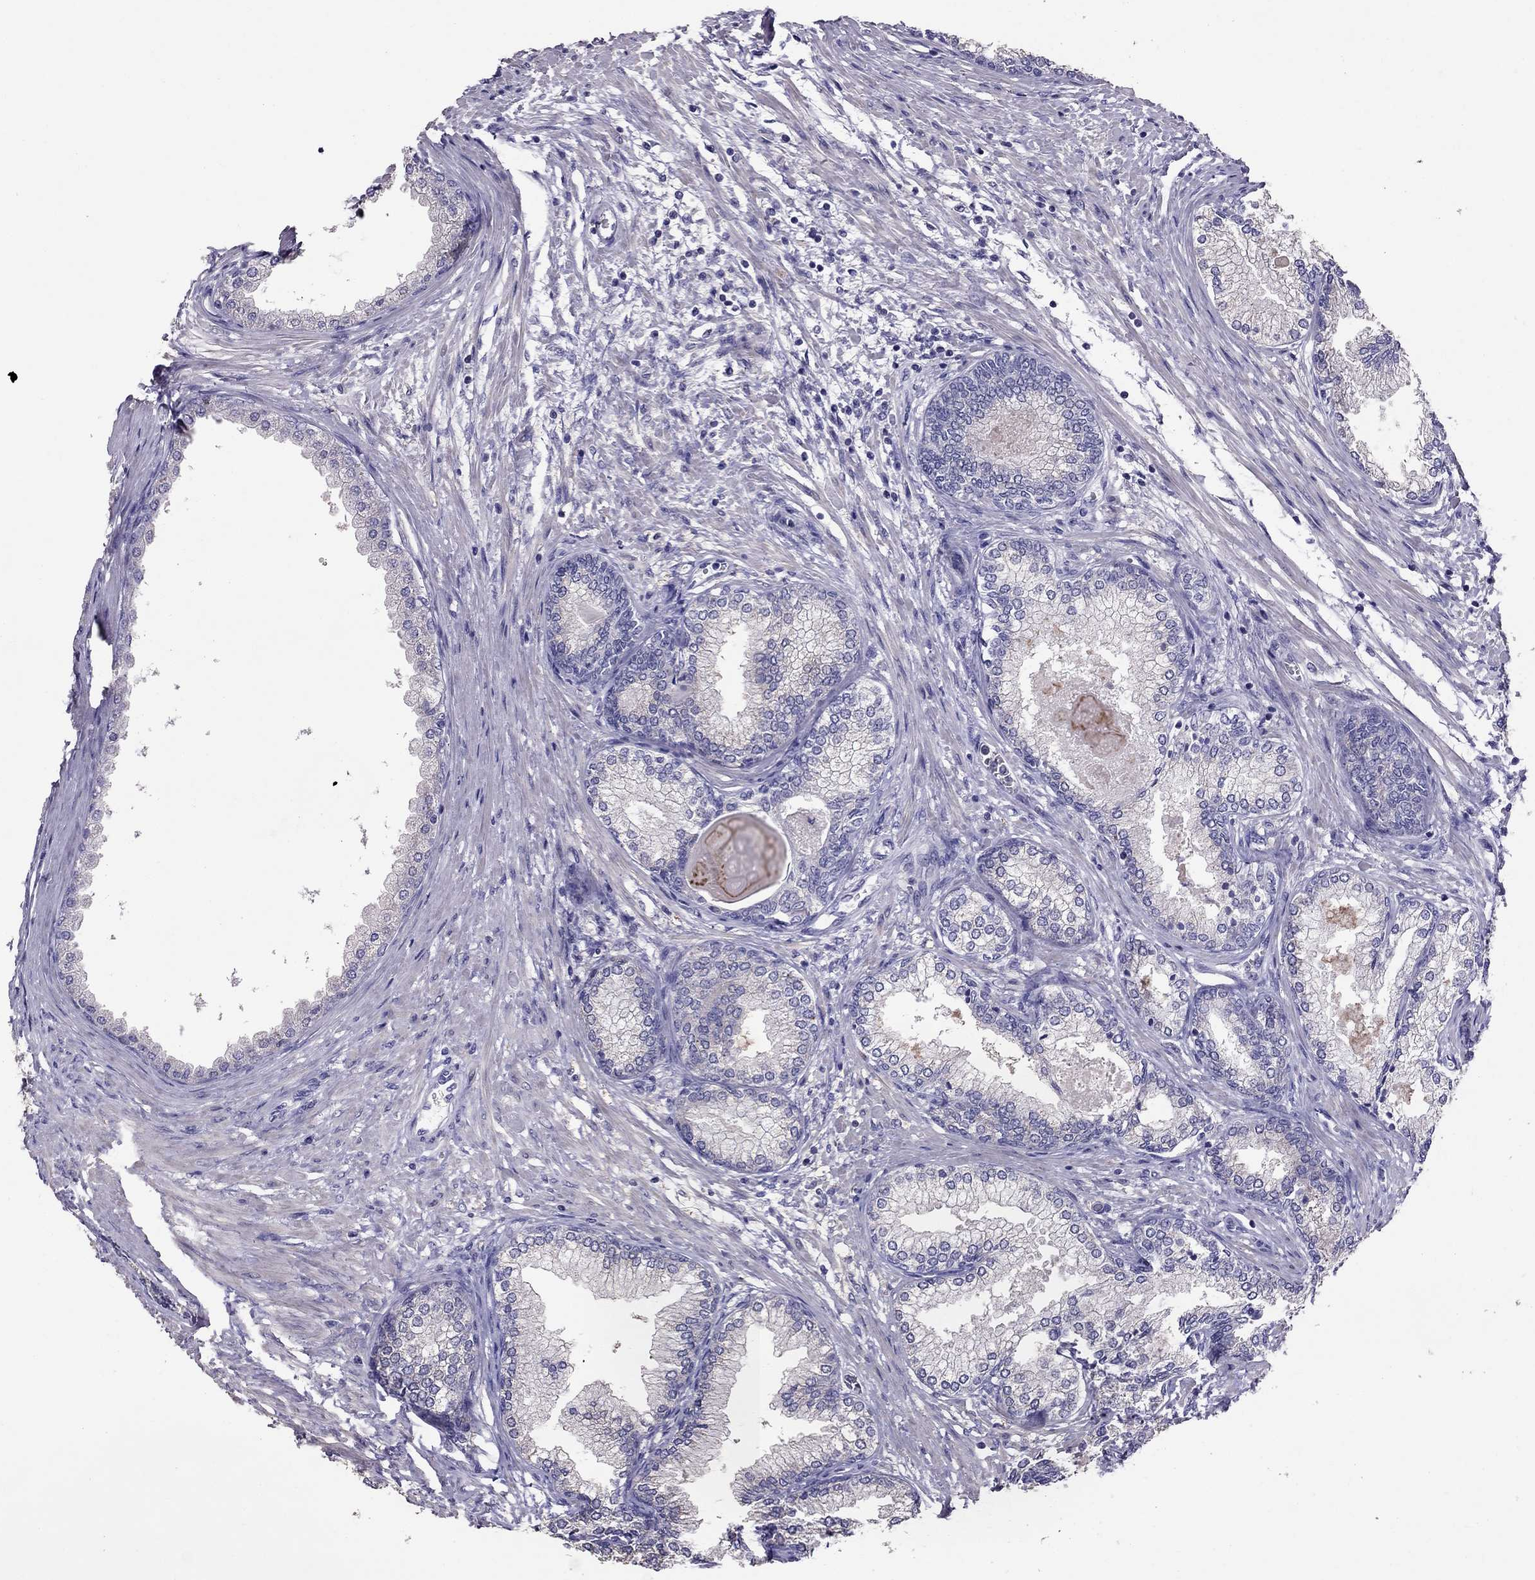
{"staining": {"intensity": "negative", "quantity": "none", "location": "none"}, "tissue": "prostate", "cell_type": "Glandular cells", "image_type": "normal", "snomed": [{"axis": "morphology", "description": "Normal tissue, NOS"}, {"axis": "topography", "description": "Prostate"}], "caption": "Human prostate stained for a protein using IHC displays no positivity in glandular cells.", "gene": "LRRC46", "patient": {"sex": "male", "age": 72}}